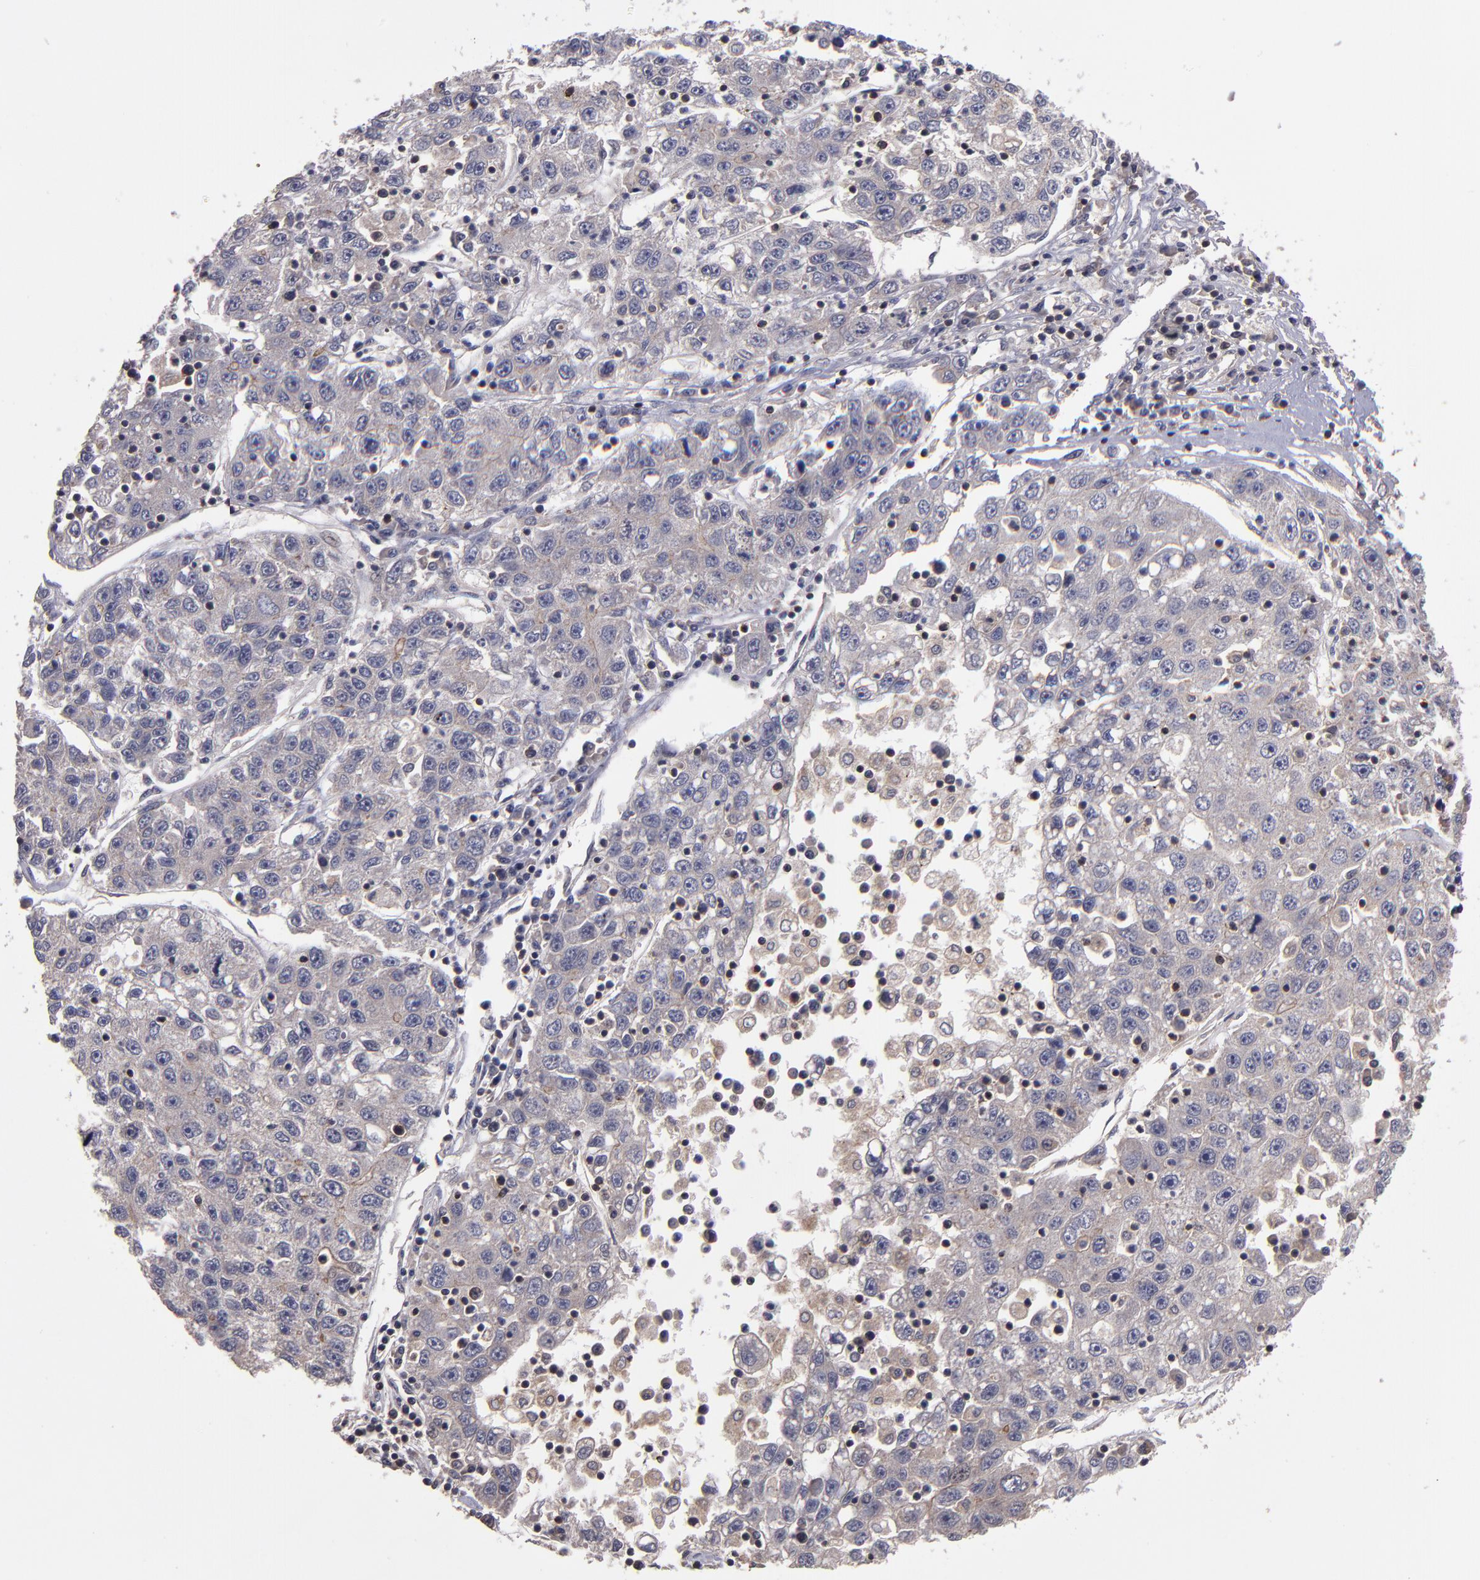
{"staining": {"intensity": "weak", "quantity": "<25%", "location": "cytoplasmic/membranous"}, "tissue": "liver cancer", "cell_type": "Tumor cells", "image_type": "cancer", "snomed": [{"axis": "morphology", "description": "Carcinoma, Hepatocellular, NOS"}, {"axis": "topography", "description": "Liver"}], "caption": "A high-resolution photomicrograph shows immunohistochemistry staining of liver cancer (hepatocellular carcinoma), which exhibits no significant expression in tumor cells.", "gene": "NF2", "patient": {"sex": "male", "age": 49}}